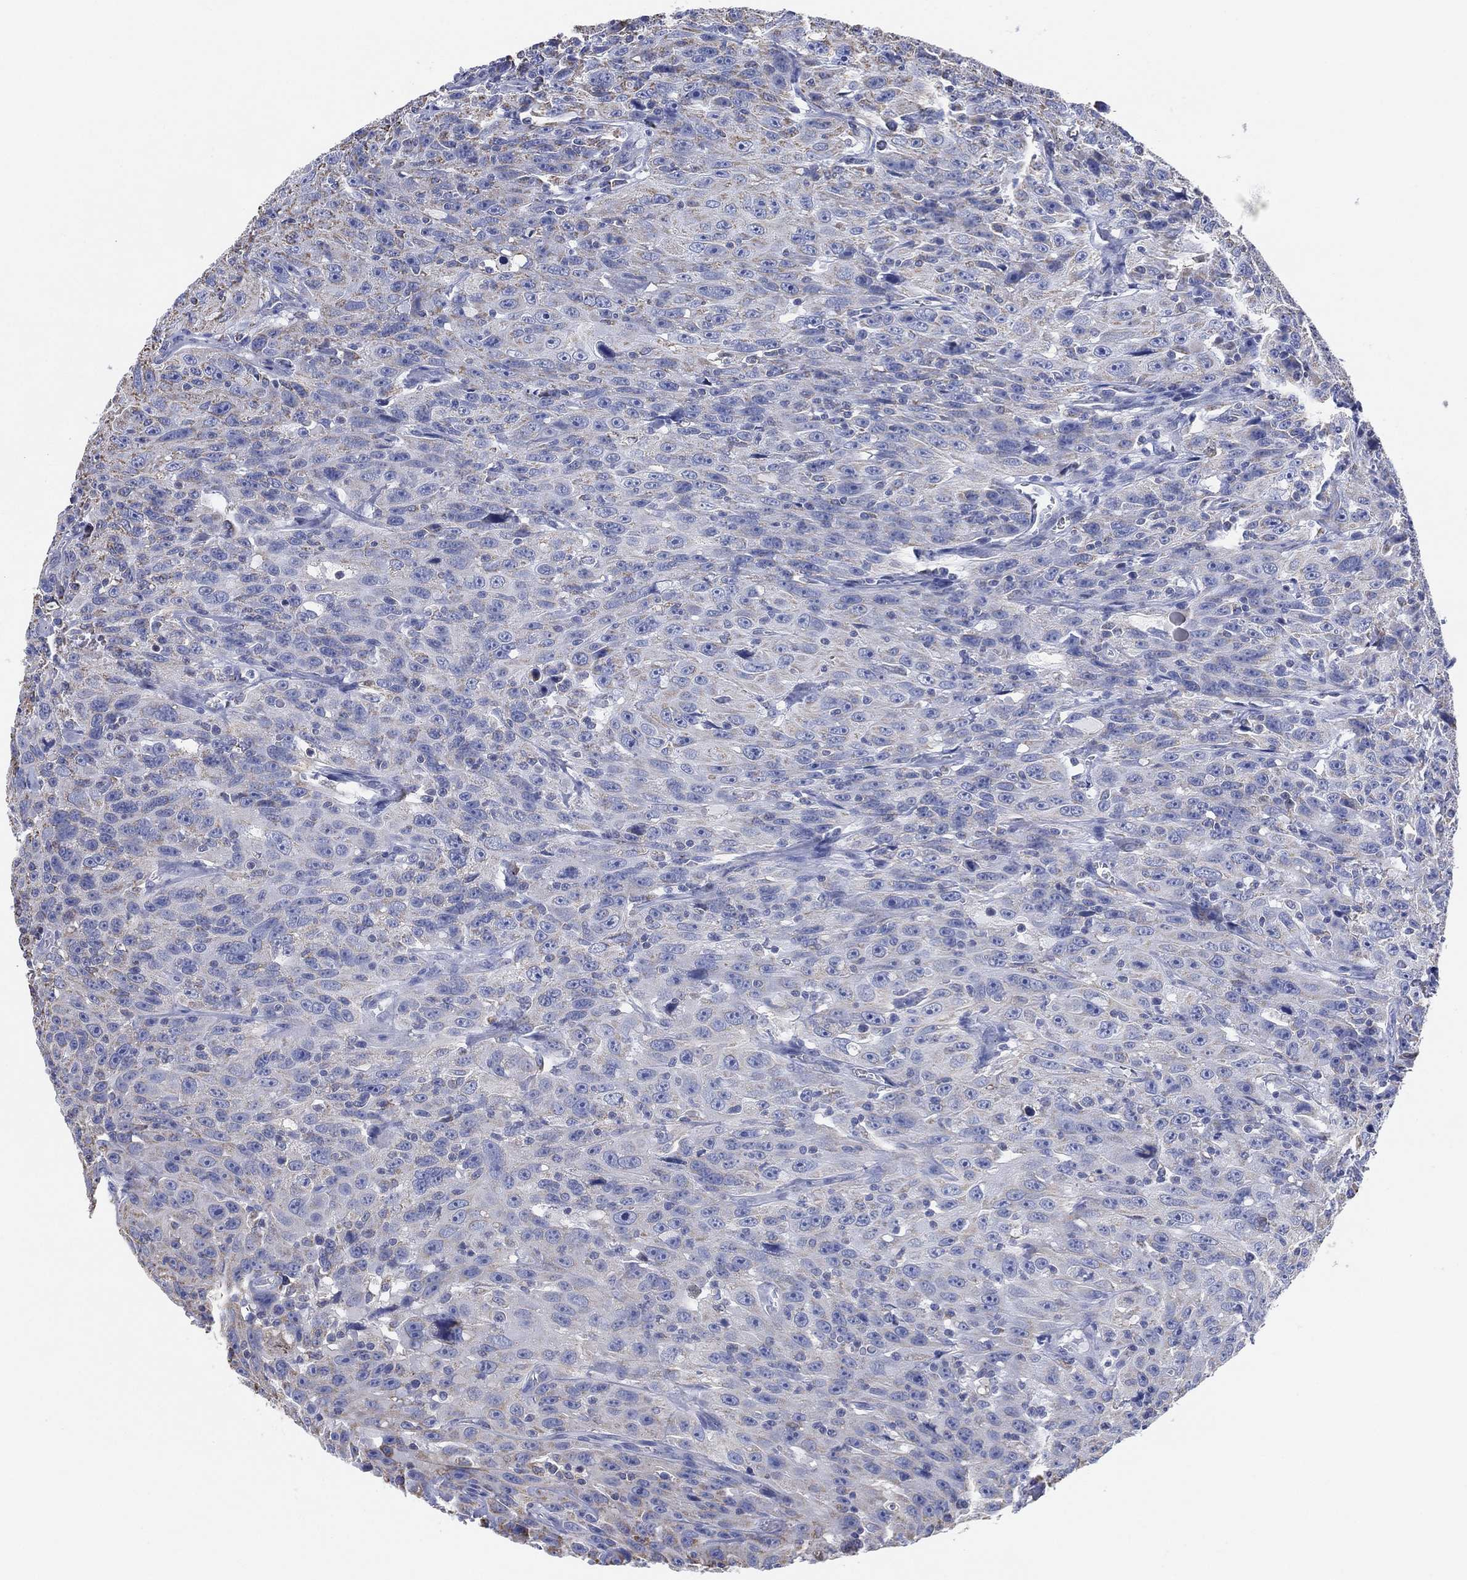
{"staining": {"intensity": "negative", "quantity": "none", "location": "none"}, "tissue": "urothelial cancer", "cell_type": "Tumor cells", "image_type": "cancer", "snomed": [{"axis": "morphology", "description": "Urothelial carcinoma, NOS"}, {"axis": "morphology", "description": "Urothelial carcinoma, High grade"}, {"axis": "topography", "description": "Urinary bladder"}], "caption": "Immunohistochemistry image of human transitional cell carcinoma stained for a protein (brown), which reveals no positivity in tumor cells.", "gene": "CFTR", "patient": {"sex": "female", "age": 73}}